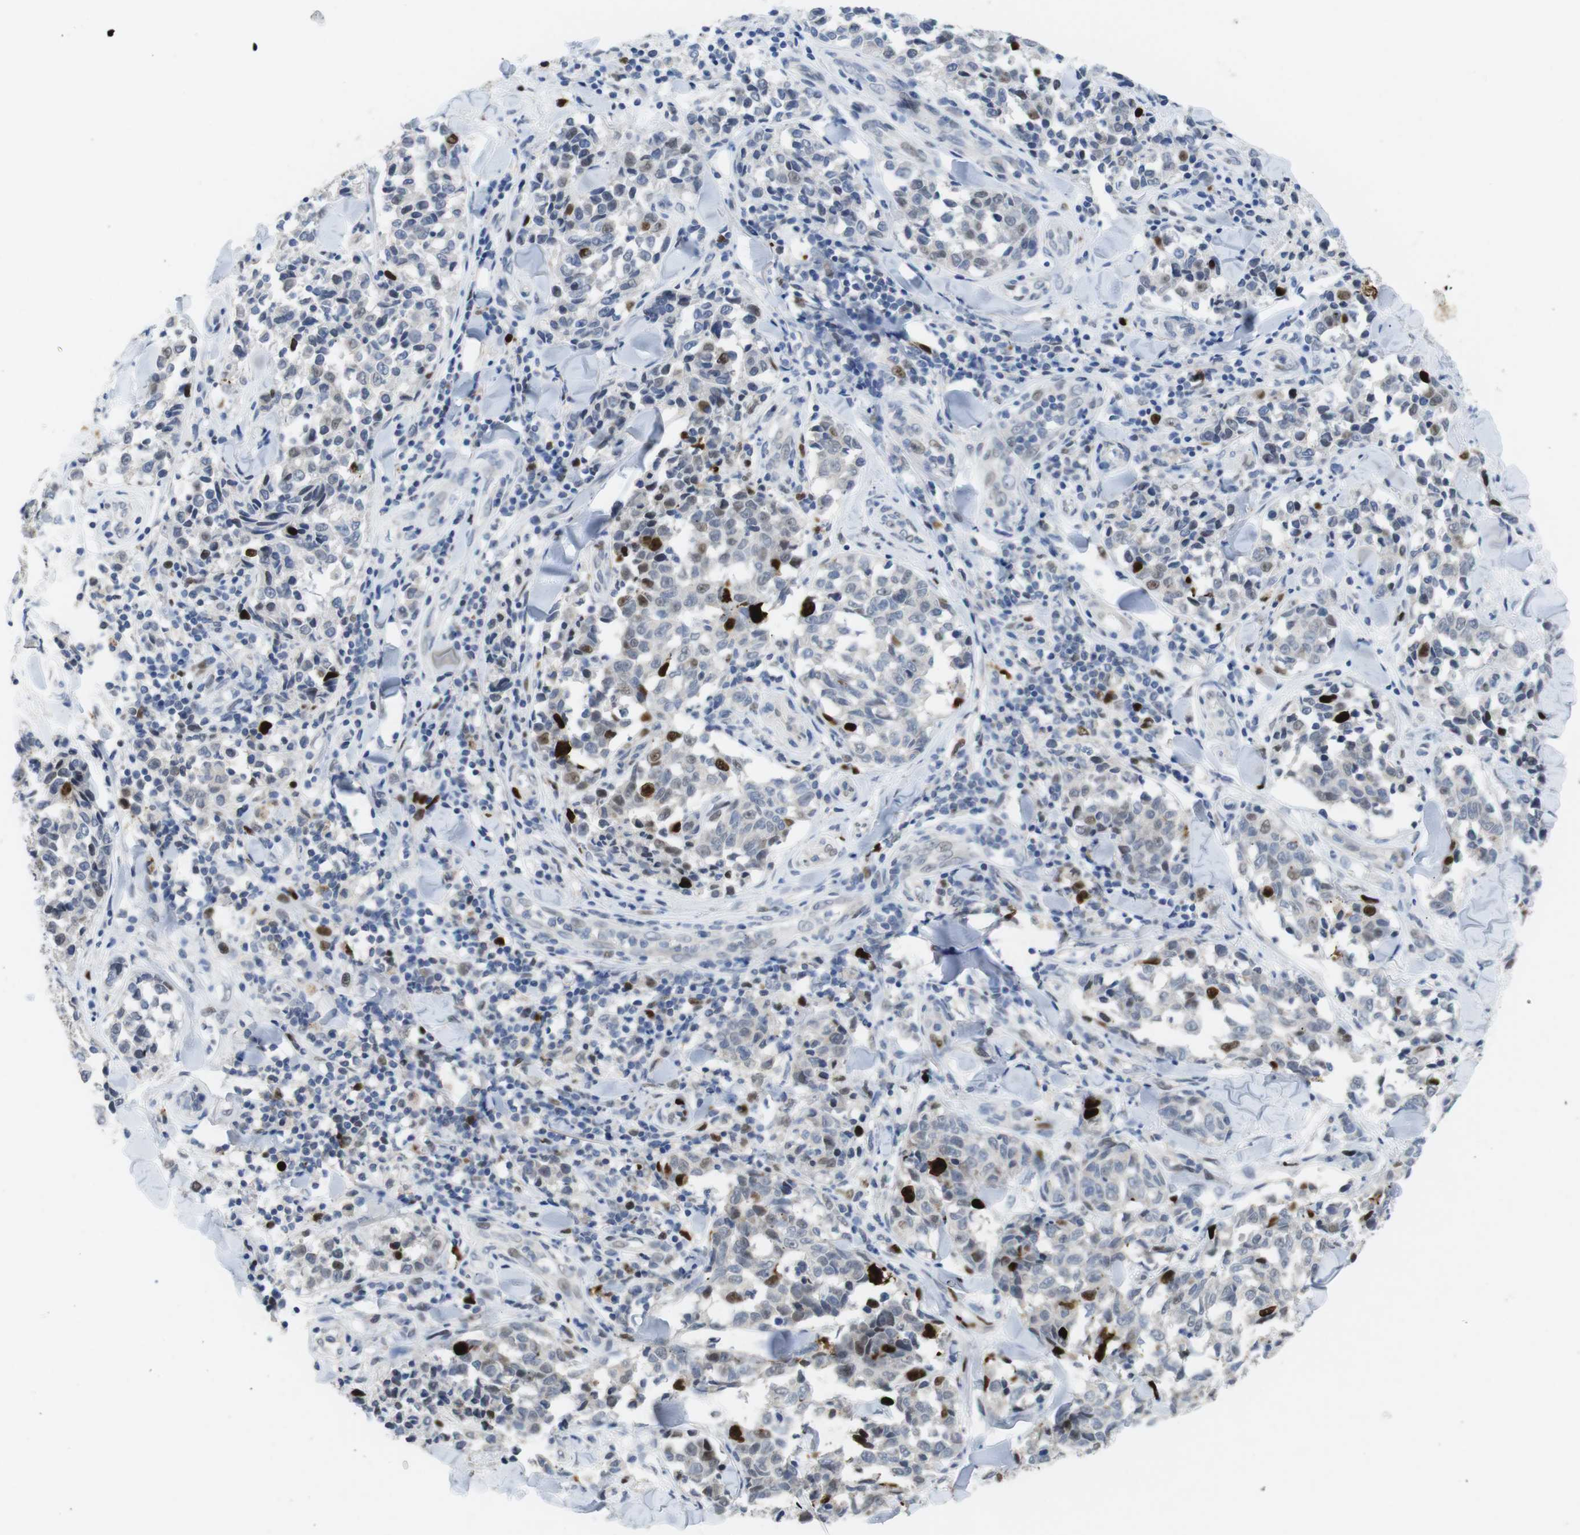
{"staining": {"intensity": "strong", "quantity": "<25%", "location": "nuclear"}, "tissue": "melanoma", "cell_type": "Tumor cells", "image_type": "cancer", "snomed": [{"axis": "morphology", "description": "Malignant melanoma, NOS"}, {"axis": "topography", "description": "Skin"}], "caption": "This histopathology image exhibits immunohistochemistry staining of malignant melanoma, with medium strong nuclear positivity in about <25% of tumor cells.", "gene": "KPNA2", "patient": {"sex": "female", "age": 64}}